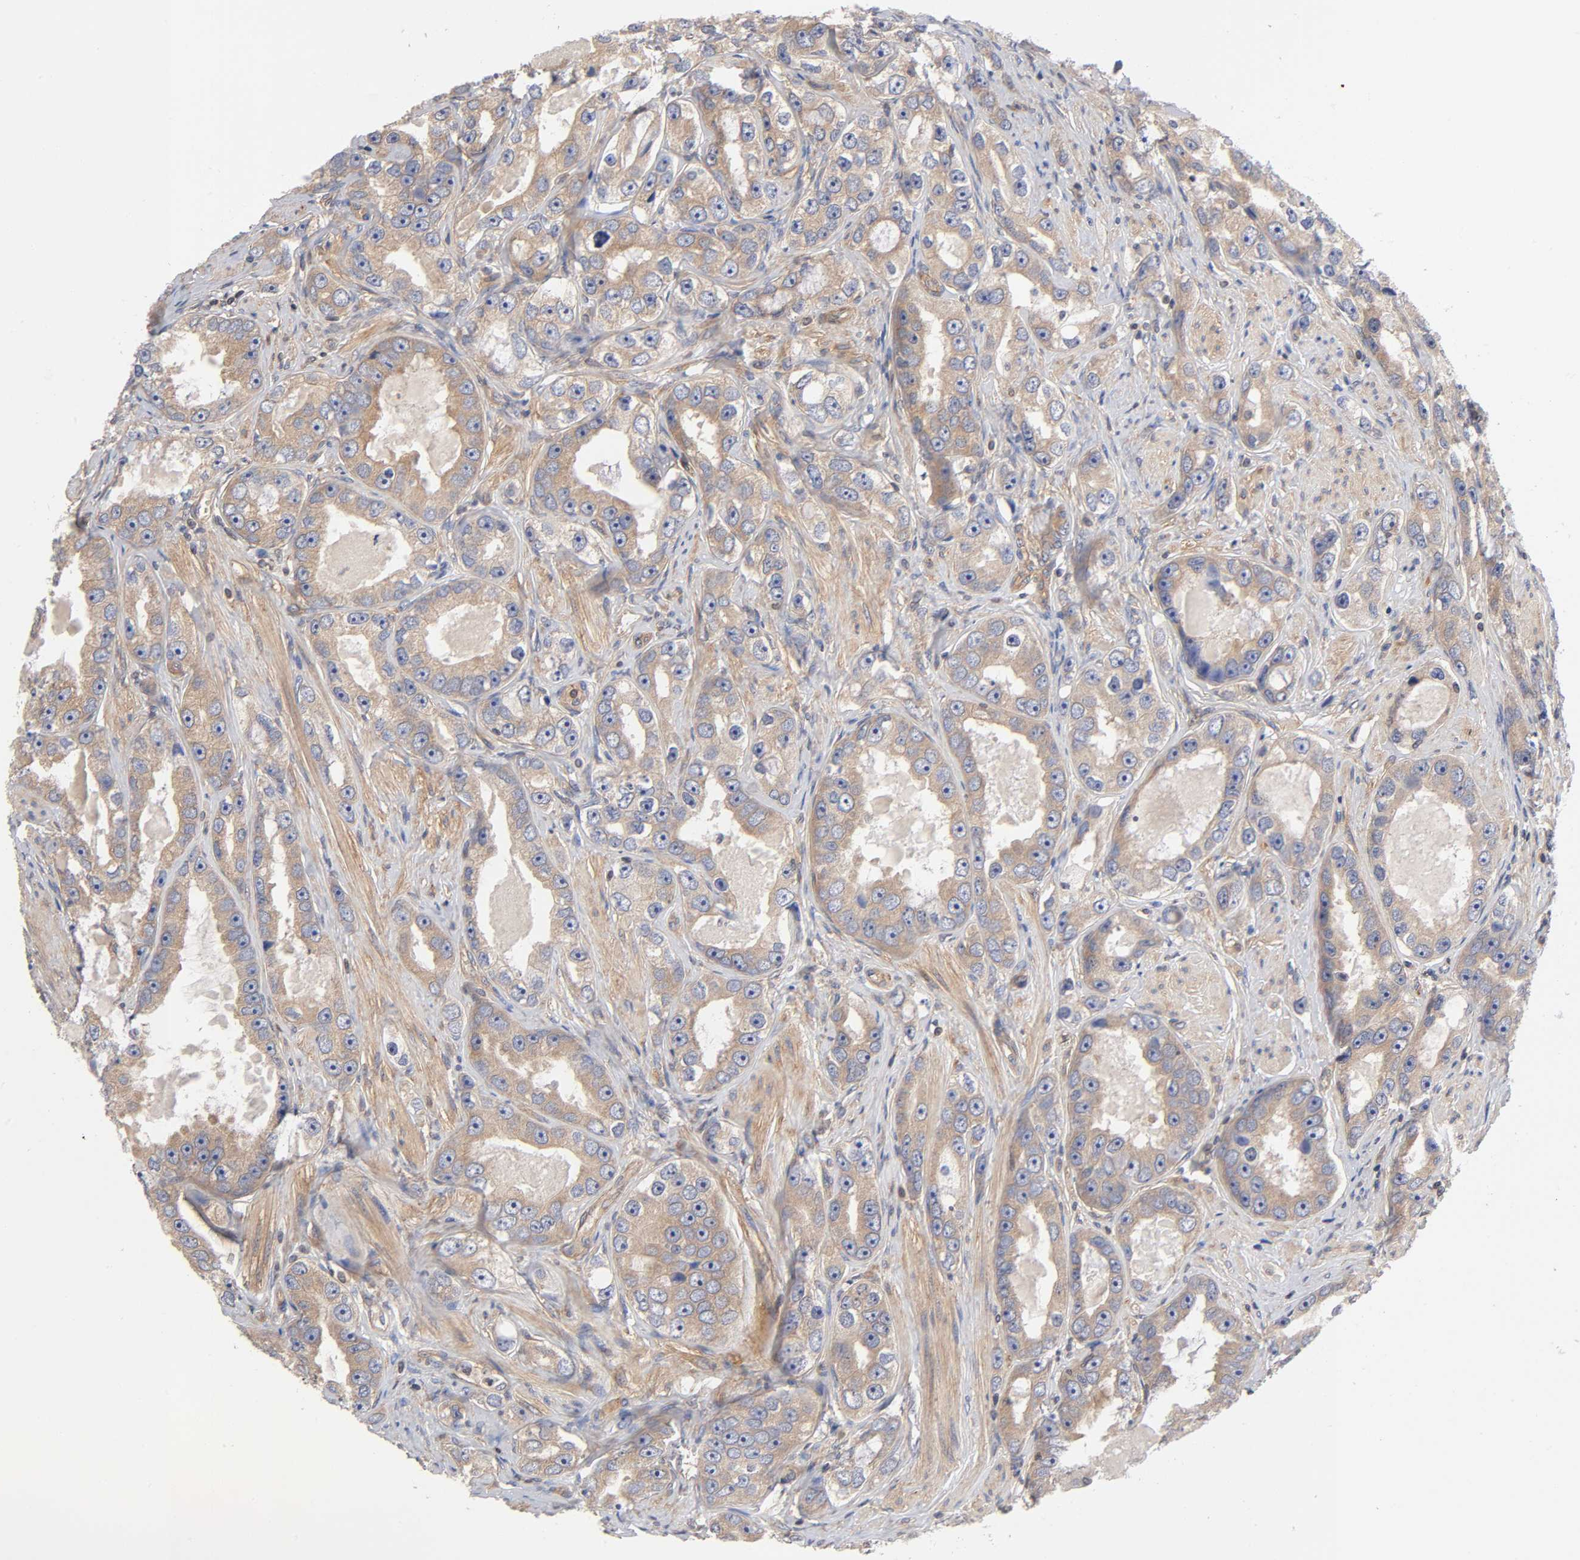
{"staining": {"intensity": "weak", "quantity": "25%-75%", "location": "cytoplasmic/membranous"}, "tissue": "prostate cancer", "cell_type": "Tumor cells", "image_type": "cancer", "snomed": [{"axis": "morphology", "description": "Adenocarcinoma, High grade"}, {"axis": "topography", "description": "Prostate"}], "caption": "Immunohistochemistry staining of prostate high-grade adenocarcinoma, which reveals low levels of weak cytoplasmic/membranous positivity in about 25%-75% of tumor cells indicating weak cytoplasmic/membranous protein staining. The staining was performed using DAB (brown) for protein detection and nuclei were counterstained in hematoxylin (blue).", "gene": "STRN3", "patient": {"sex": "male", "age": 63}}